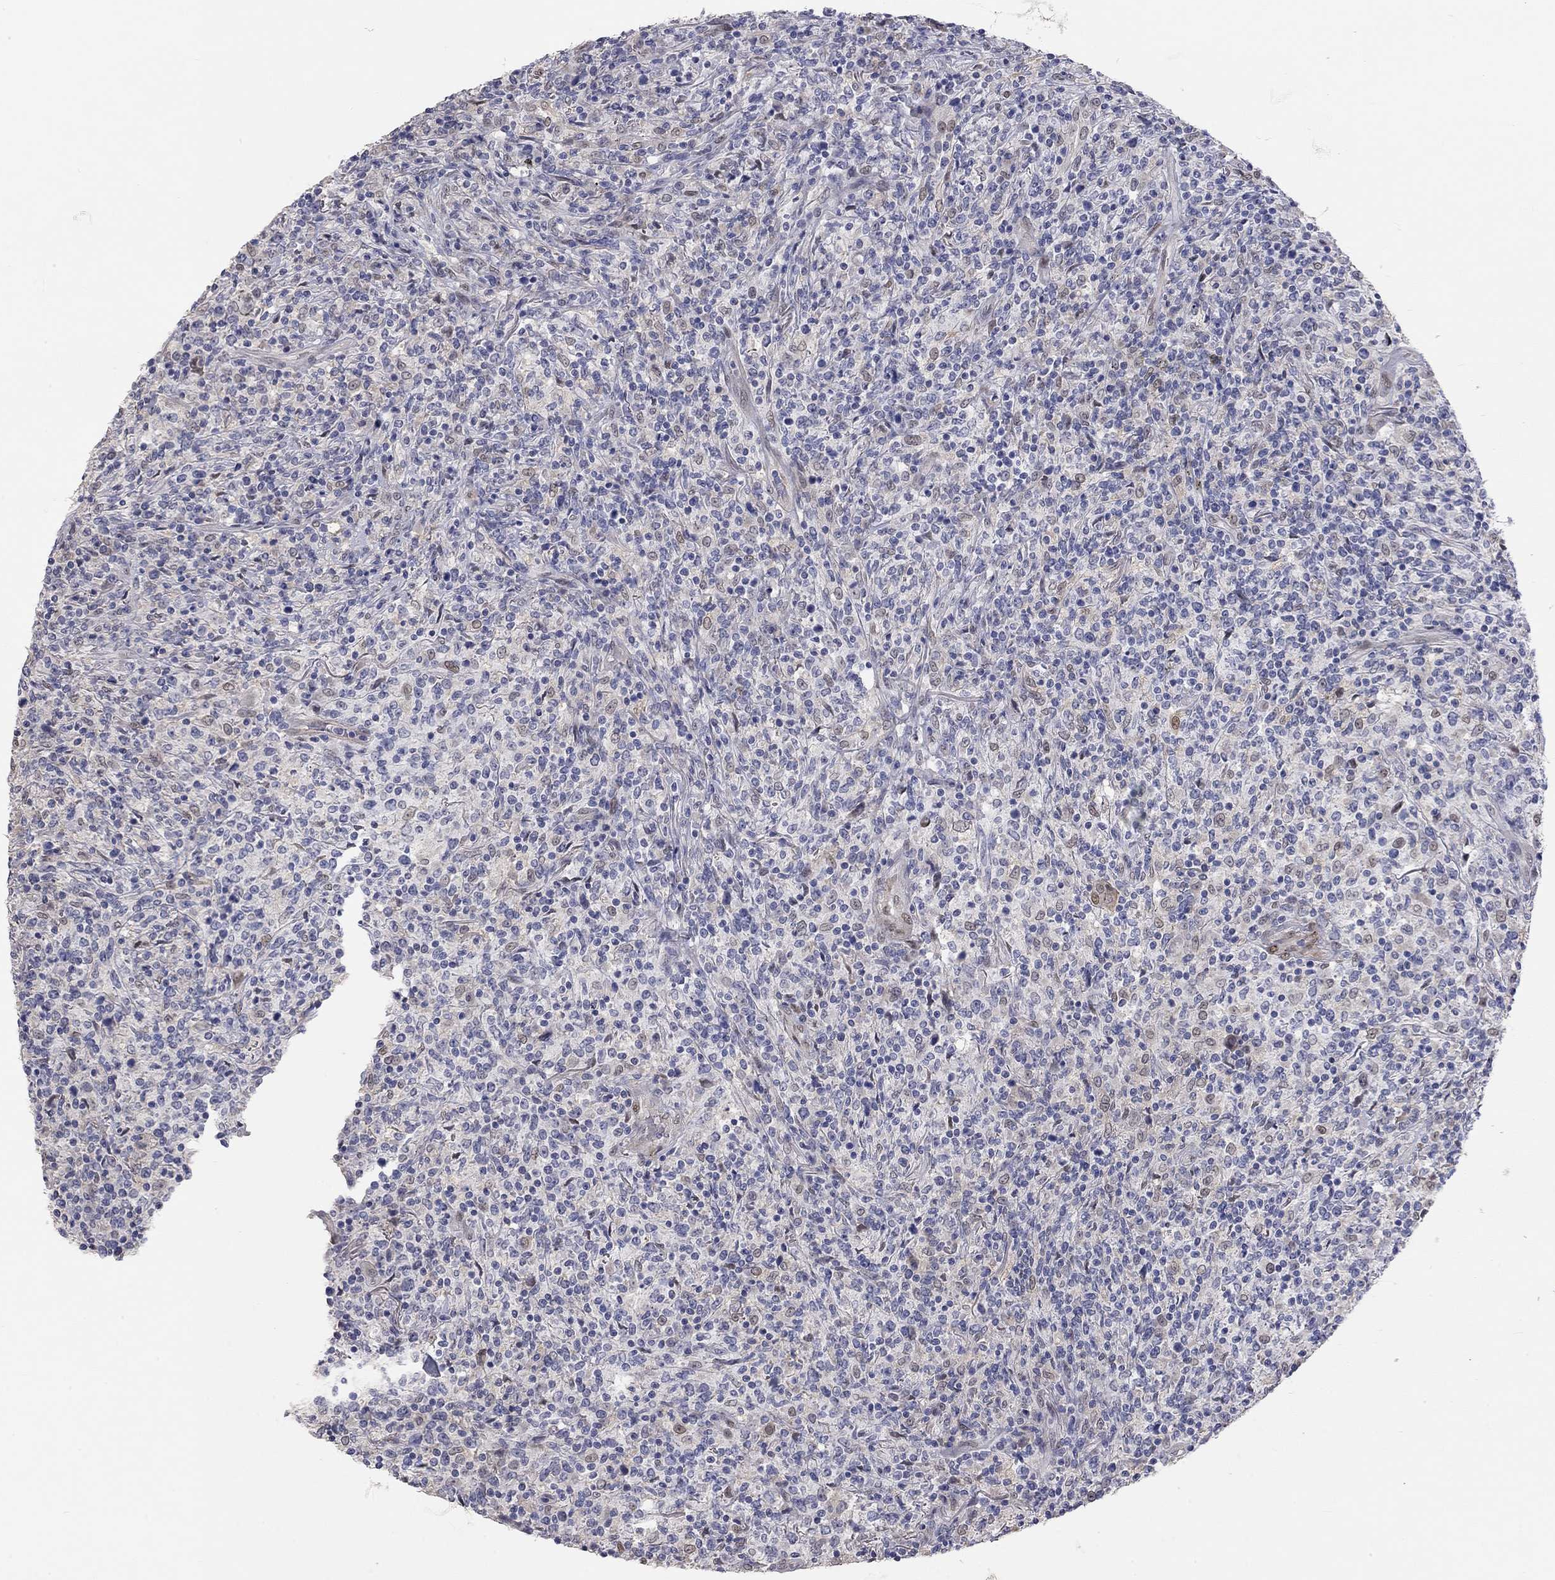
{"staining": {"intensity": "negative", "quantity": "none", "location": "none"}, "tissue": "lymphoma", "cell_type": "Tumor cells", "image_type": "cancer", "snomed": [{"axis": "morphology", "description": "Malignant lymphoma, non-Hodgkin's type, High grade"}, {"axis": "topography", "description": "Lung"}], "caption": "This histopathology image is of high-grade malignant lymphoma, non-Hodgkin's type stained with immunohistochemistry (IHC) to label a protein in brown with the nuclei are counter-stained blue. There is no staining in tumor cells. Nuclei are stained in blue.", "gene": "PAPSS2", "patient": {"sex": "male", "age": 79}}